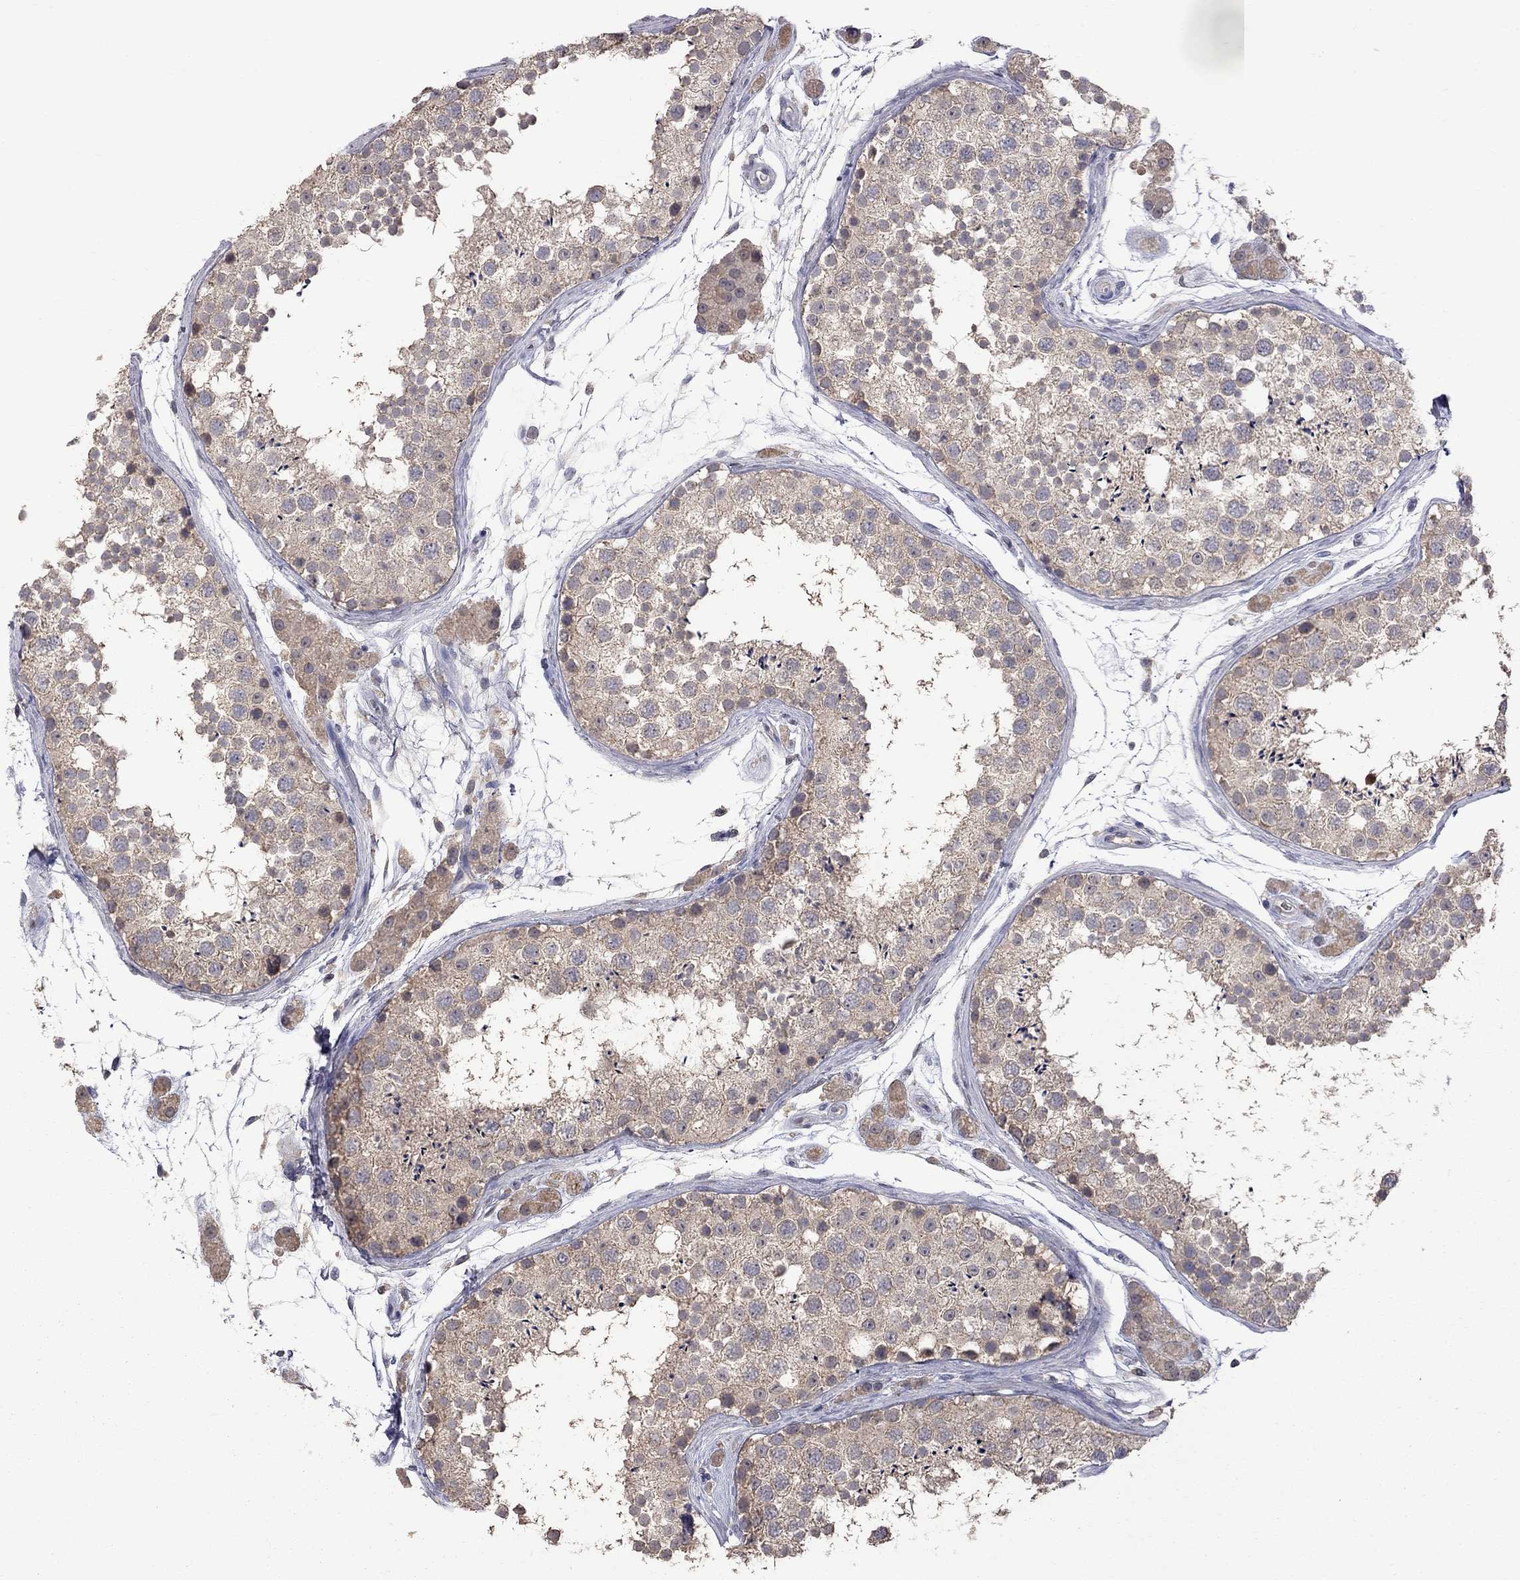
{"staining": {"intensity": "weak", "quantity": ">75%", "location": "cytoplasmic/membranous"}, "tissue": "testis", "cell_type": "Cells in seminiferous ducts", "image_type": "normal", "snomed": [{"axis": "morphology", "description": "Normal tissue, NOS"}, {"axis": "topography", "description": "Testis"}], "caption": "Protein analysis of normal testis displays weak cytoplasmic/membranous expression in about >75% of cells in seminiferous ducts.", "gene": "HTR6", "patient": {"sex": "male", "age": 41}}